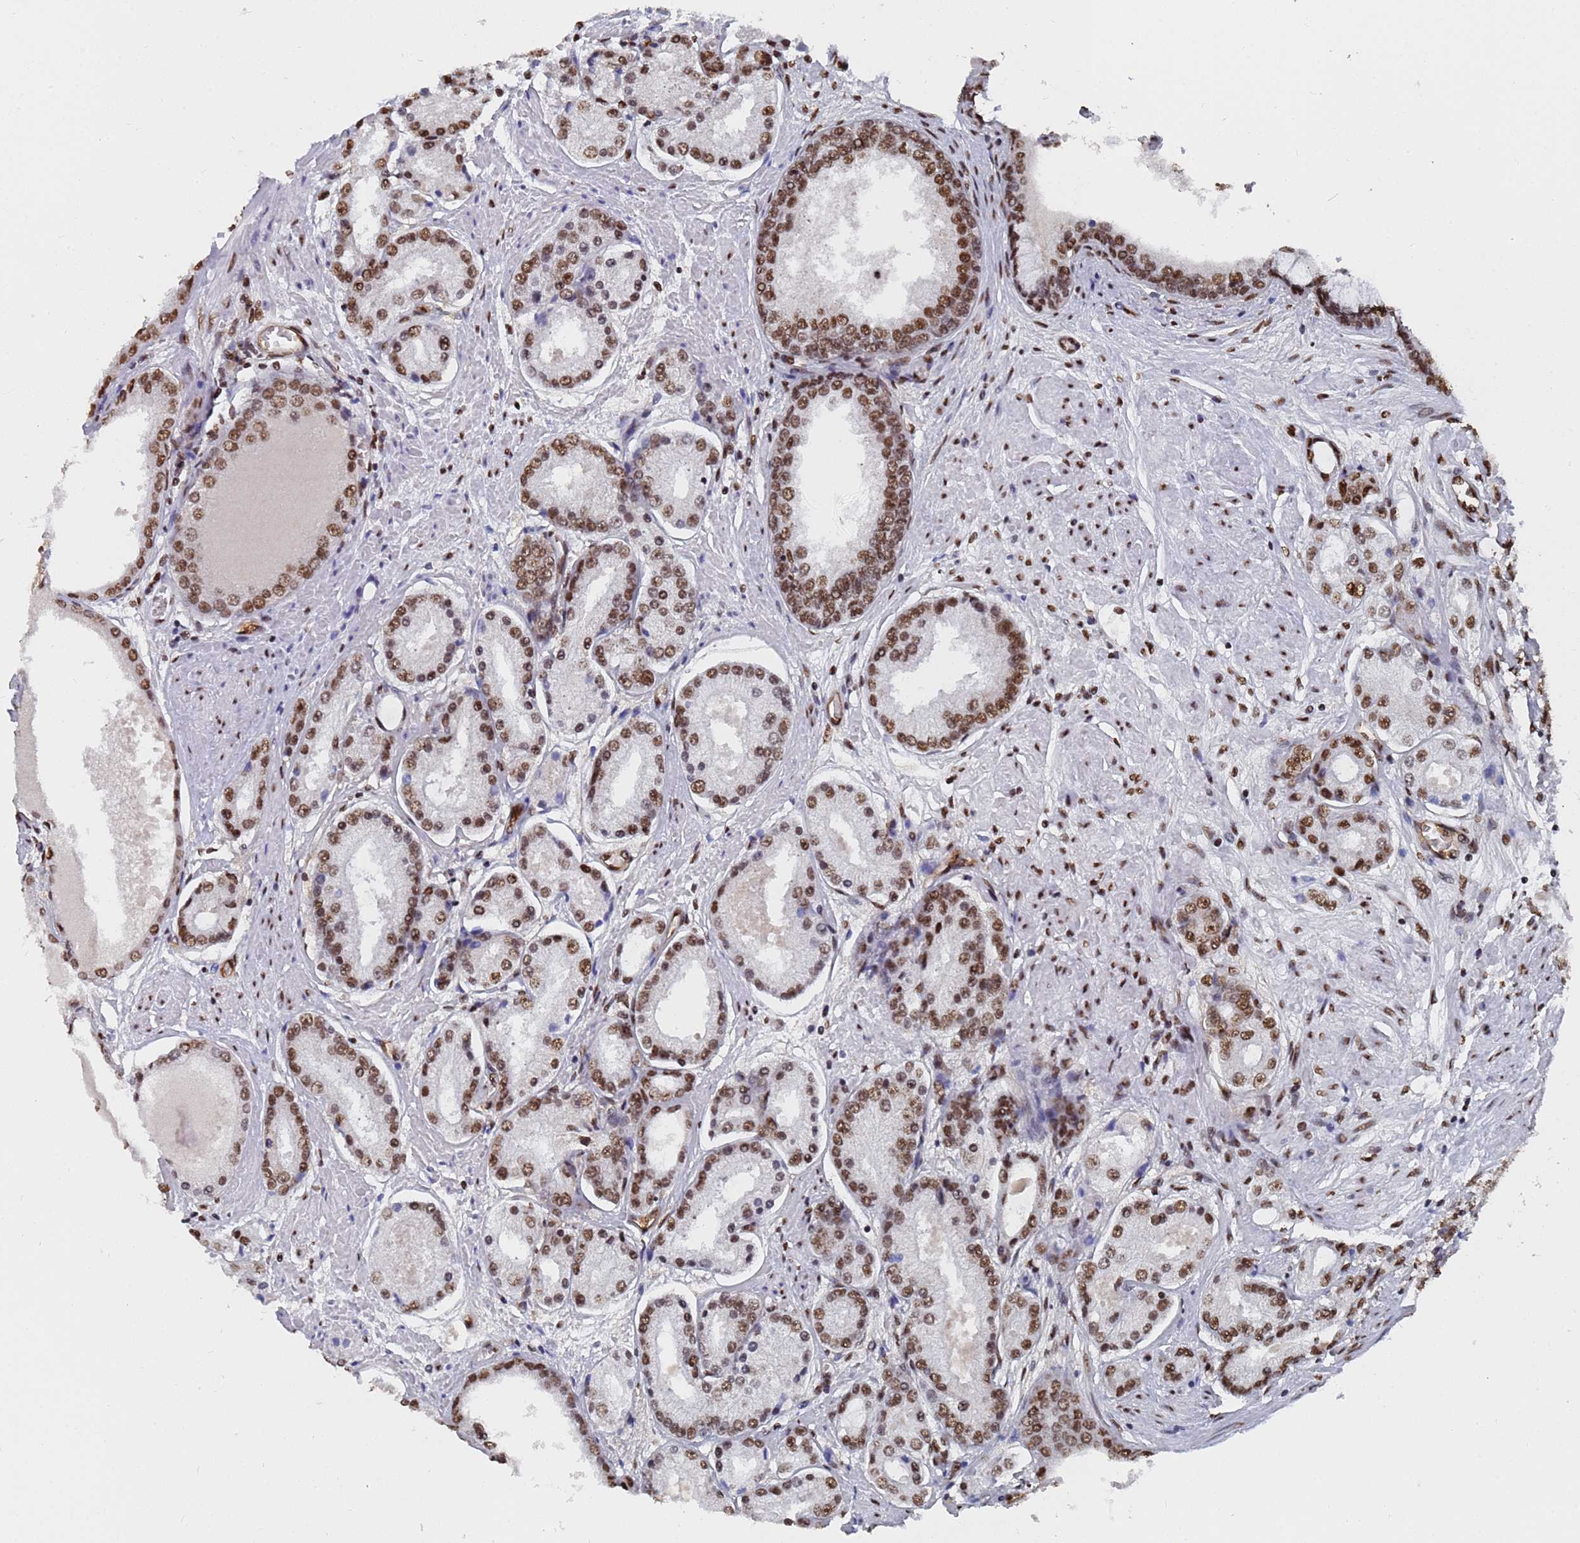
{"staining": {"intensity": "moderate", "quantity": ">75%", "location": "nuclear"}, "tissue": "prostate cancer", "cell_type": "Tumor cells", "image_type": "cancer", "snomed": [{"axis": "morphology", "description": "Adenocarcinoma, High grade"}, {"axis": "topography", "description": "Prostate"}], "caption": "Prostate high-grade adenocarcinoma stained with a protein marker demonstrates moderate staining in tumor cells.", "gene": "RAVER2", "patient": {"sex": "male", "age": 59}}